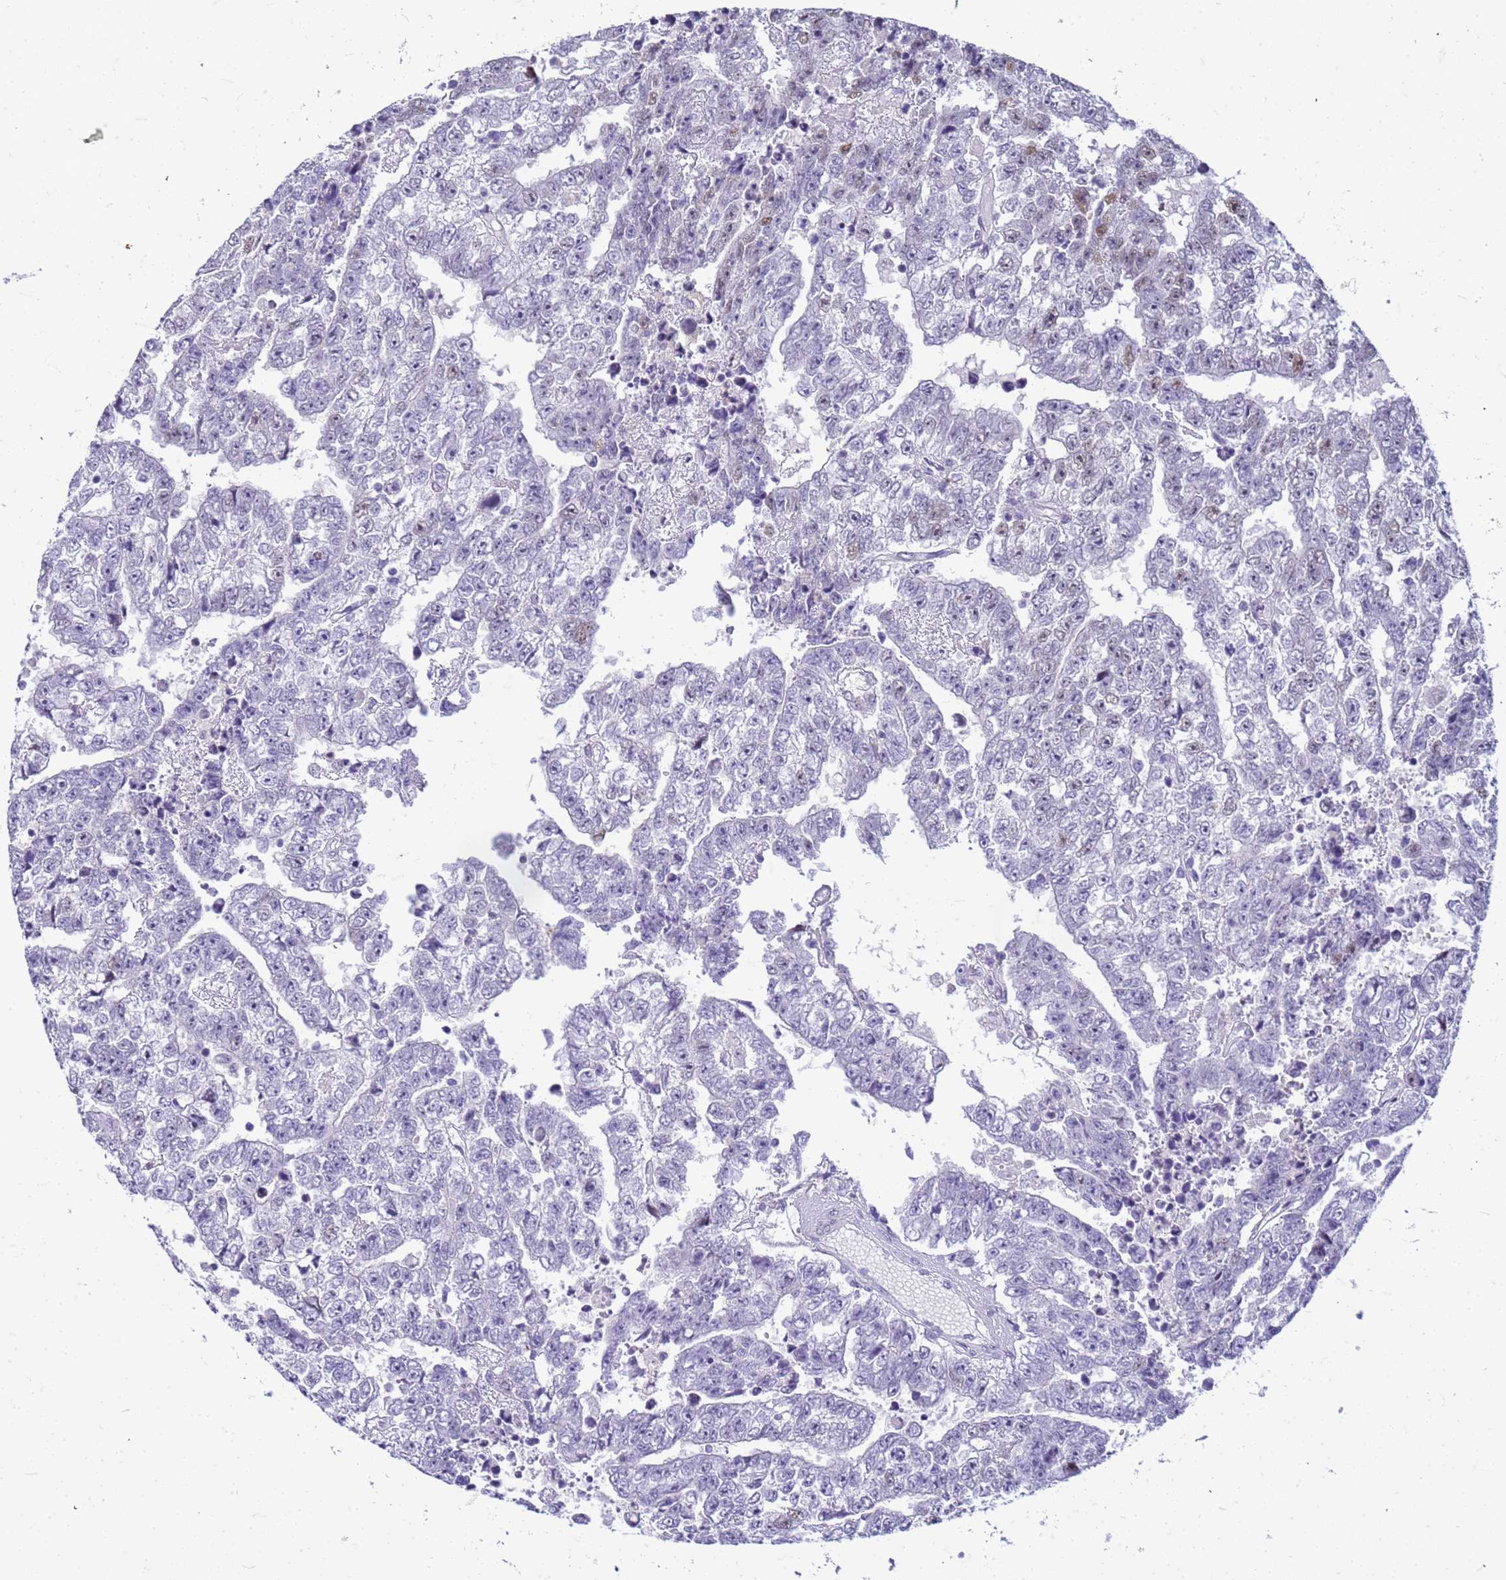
{"staining": {"intensity": "weak", "quantity": "<25%", "location": "nuclear"}, "tissue": "testis cancer", "cell_type": "Tumor cells", "image_type": "cancer", "snomed": [{"axis": "morphology", "description": "Carcinoma, Embryonal, NOS"}, {"axis": "topography", "description": "Testis"}], "caption": "This is an IHC micrograph of embryonal carcinoma (testis). There is no expression in tumor cells.", "gene": "CFAP100", "patient": {"sex": "male", "age": 25}}